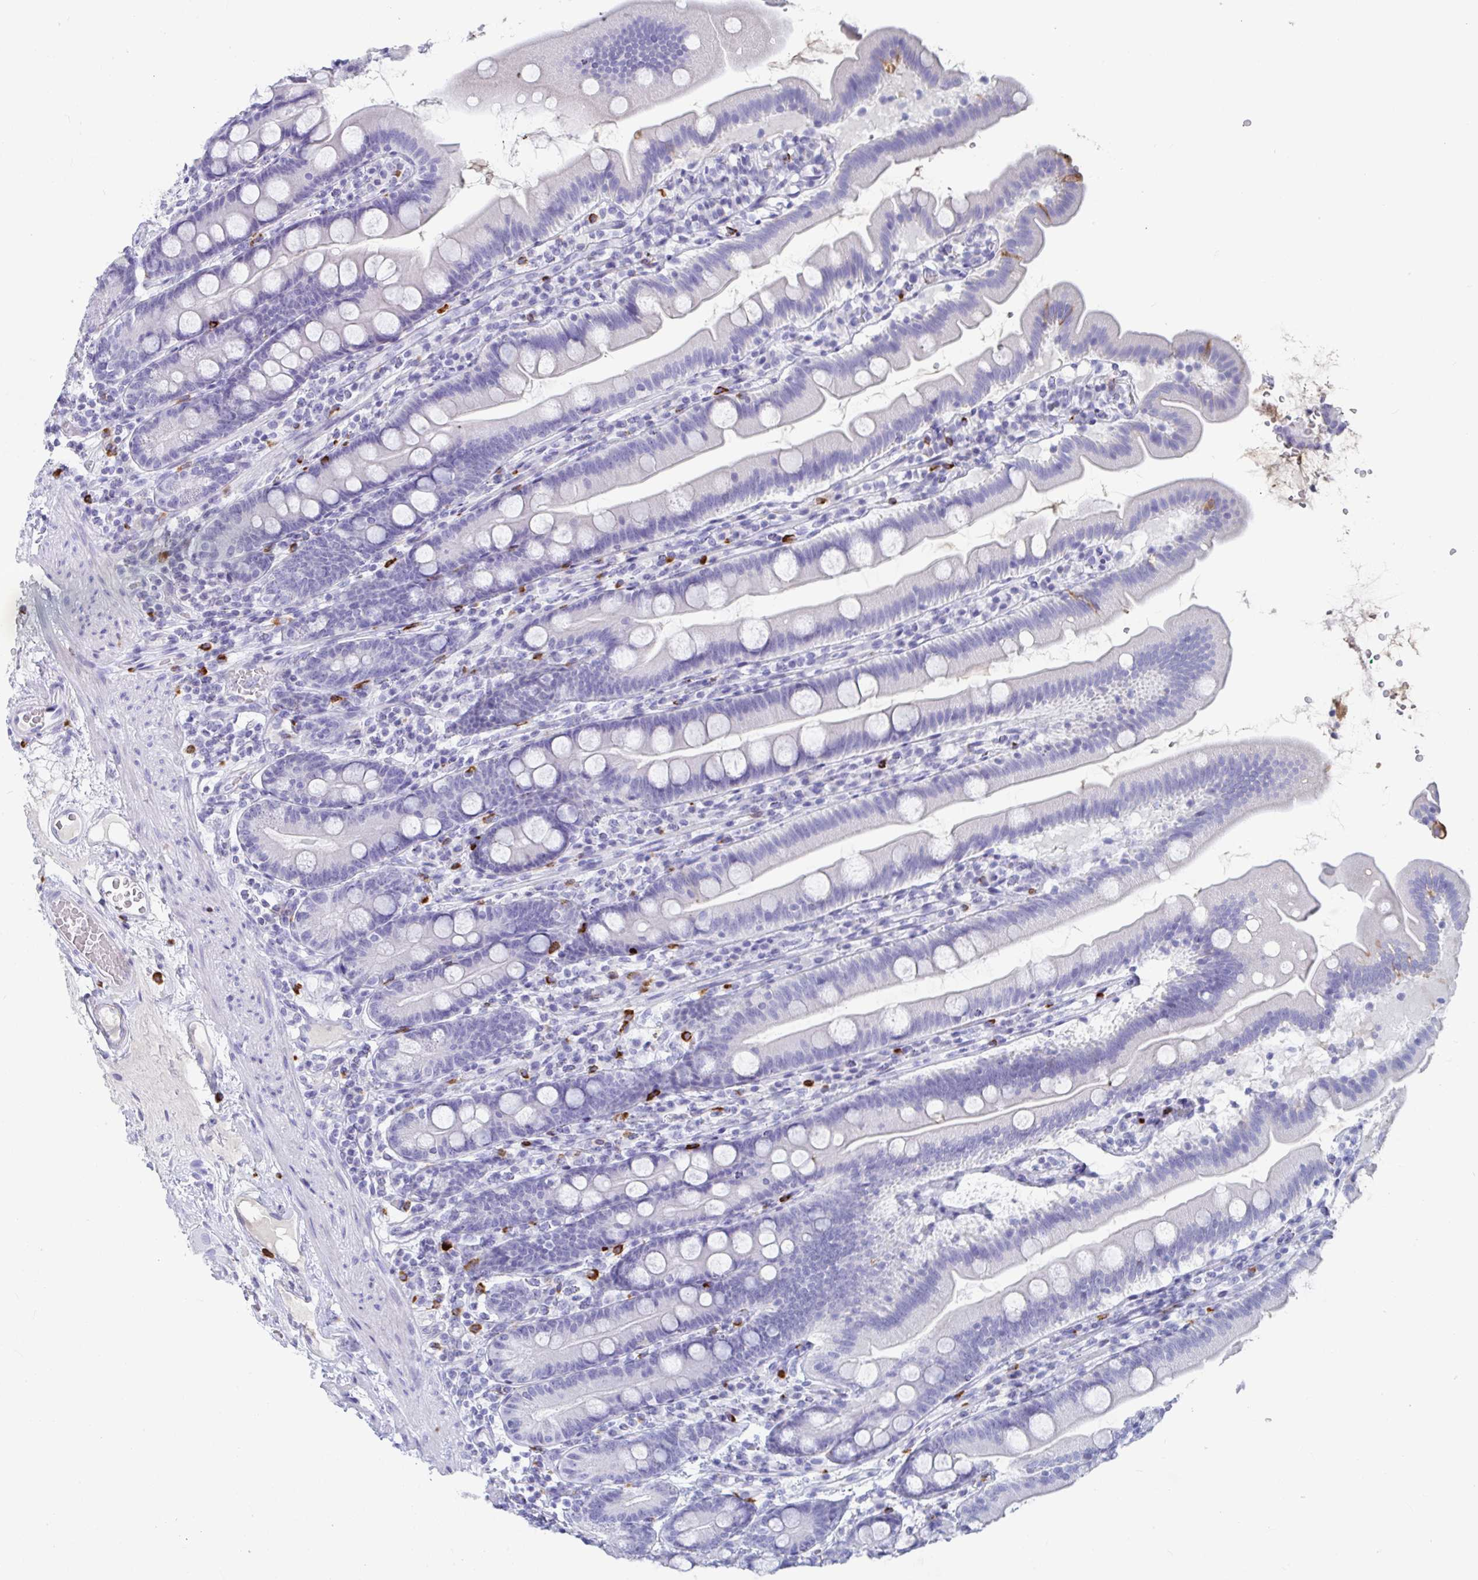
{"staining": {"intensity": "negative", "quantity": "none", "location": "none"}, "tissue": "duodenum", "cell_type": "Glandular cells", "image_type": "normal", "snomed": [{"axis": "morphology", "description": "Normal tissue, NOS"}, {"axis": "topography", "description": "Duodenum"}], "caption": "An image of duodenum stained for a protein exhibits no brown staining in glandular cells. The staining was performed using DAB (3,3'-diaminobenzidine) to visualize the protein expression in brown, while the nuclei were stained in blue with hematoxylin (Magnification: 20x).", "gene": "PLA2G1B", "patient": {"sex": "female", "age": 67}}